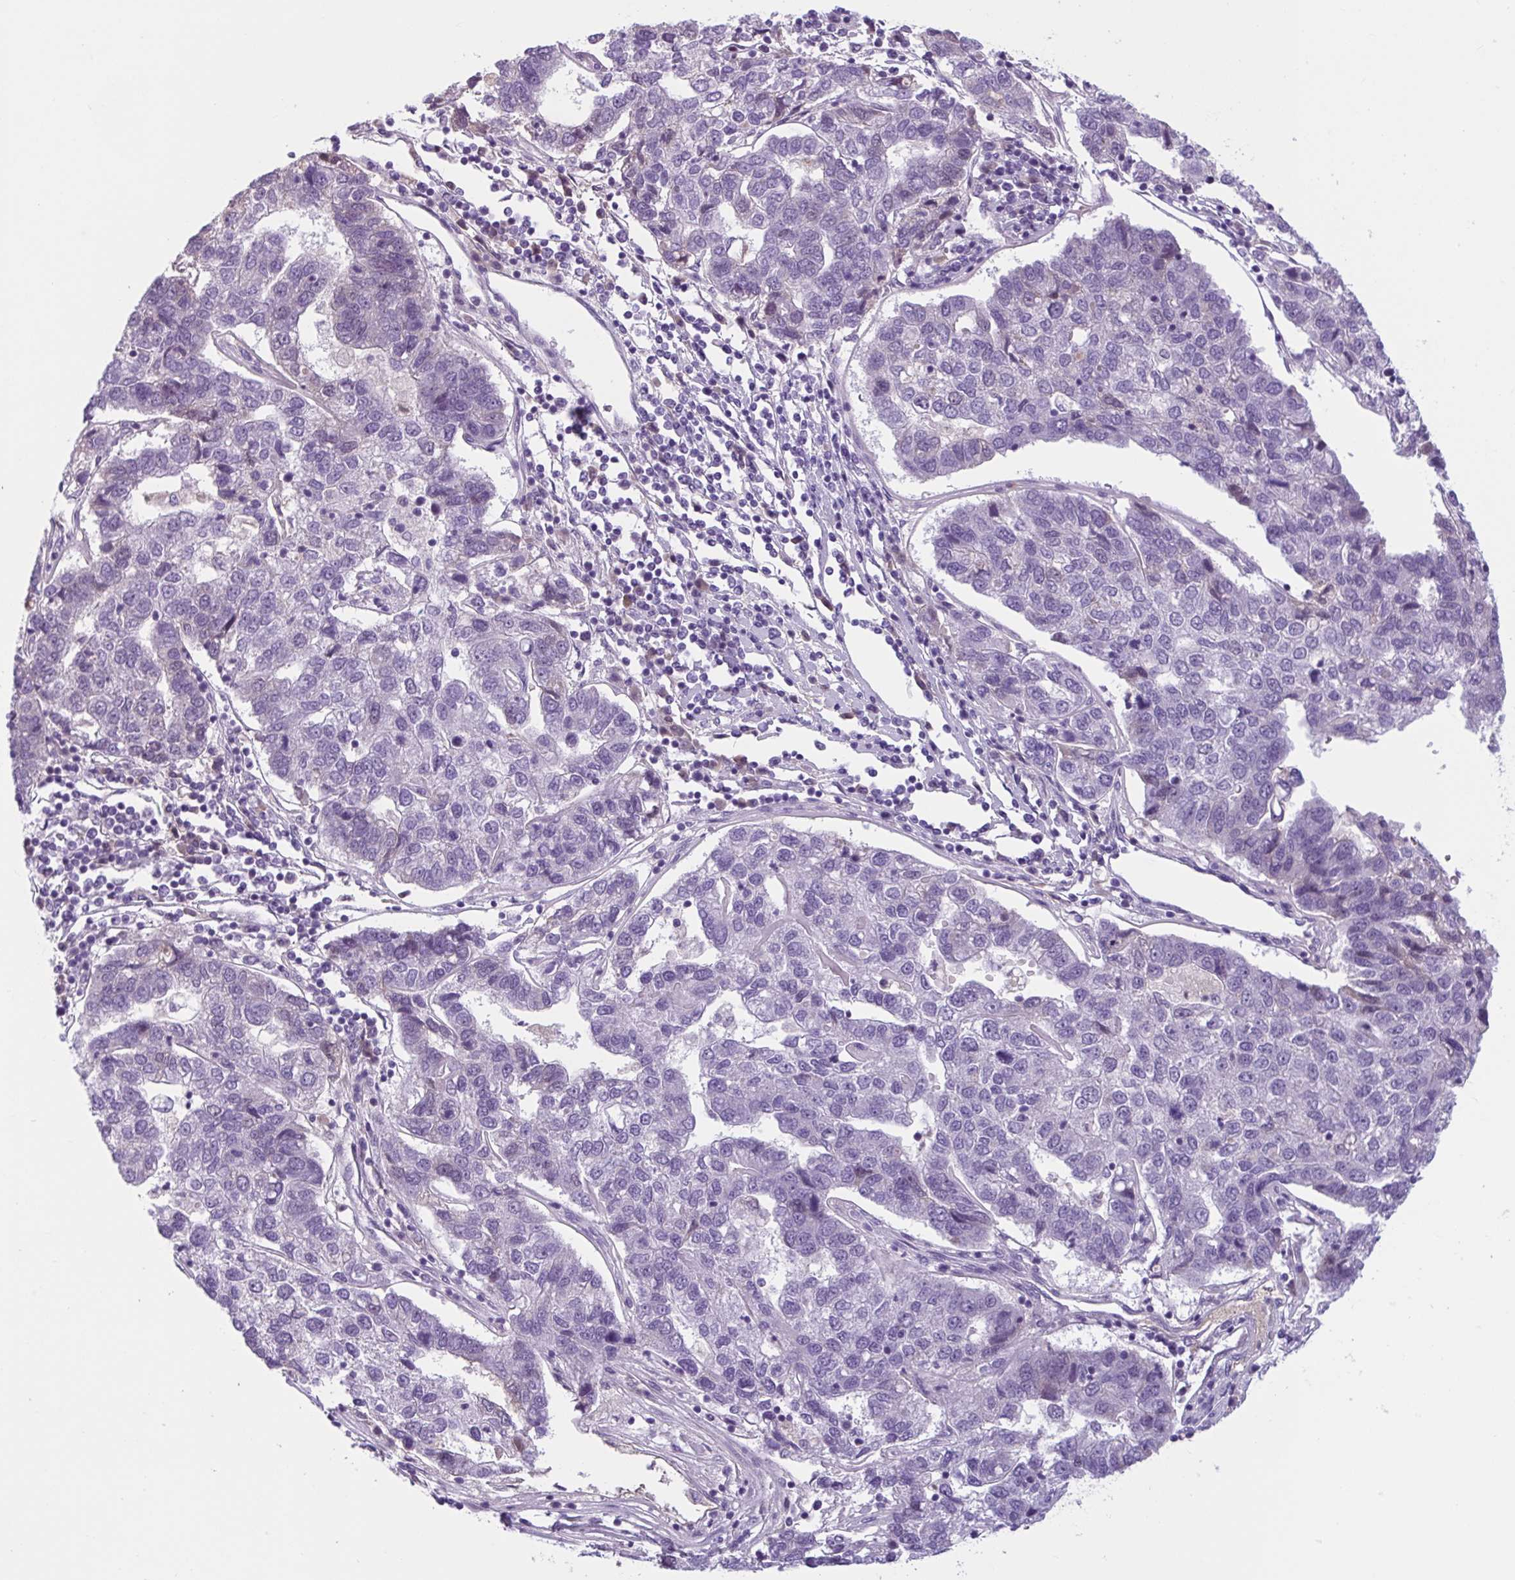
{"staining": {"intensity": "negative", "quantity": "none", "location": "none"}, "tissue": "pancreatic cancer", "cell_type": "Tumor cells", "image_type": "cancer", "snomed": [{"axis": "morphology", "description": "Adenocarcinoma, NOS"}, {"axis": "topography", "description": "Pancreas"}], "caption": "DAB immunohistochemical staining of human adenocarcinoma (pancreatic) demonstrates no significant positivity in tumor cells.", "gene": "WNT9B", "patient": {"sex": "female", "age": 61}}